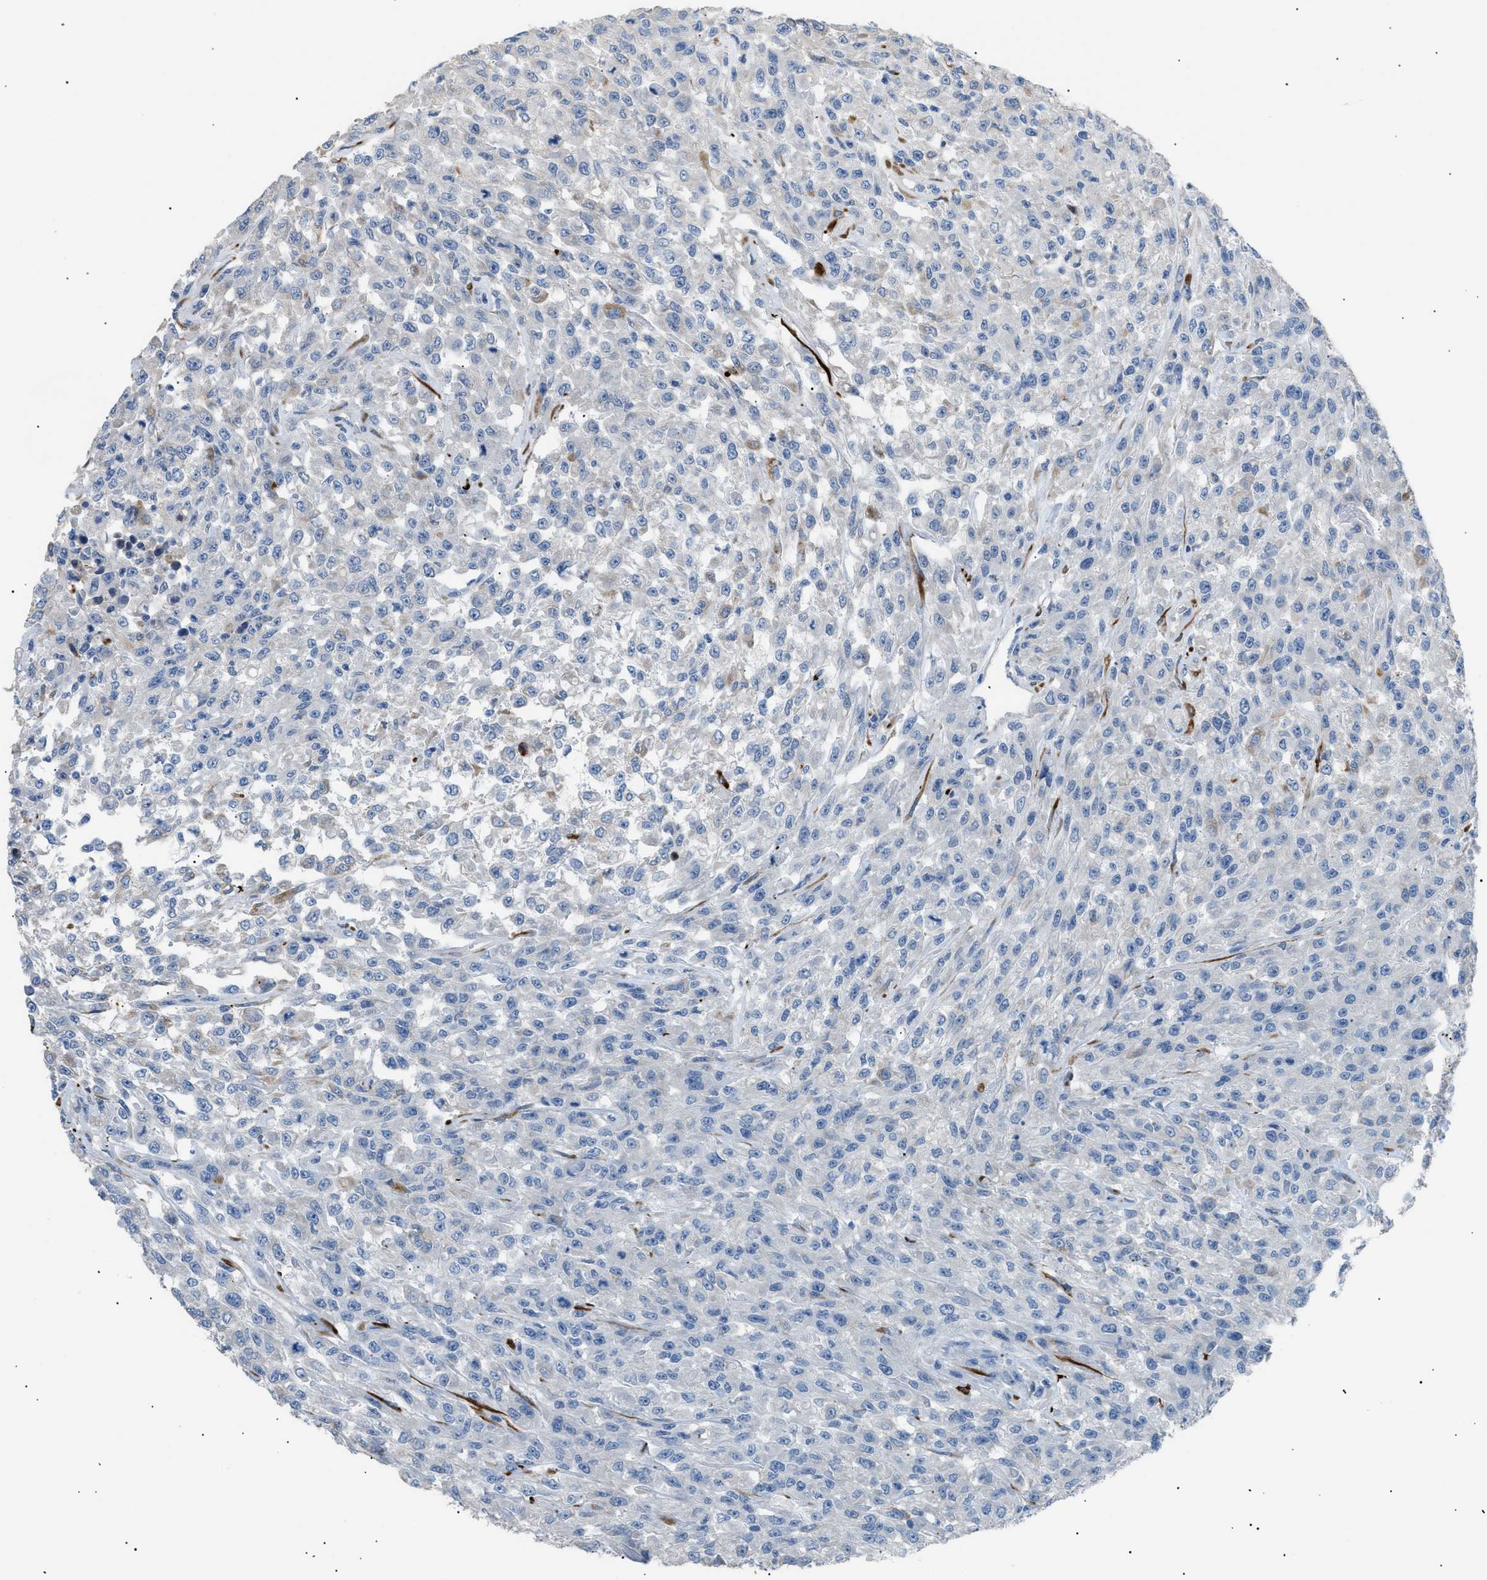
{"staining": {"intensity": "negative", "quantity": "none", "location": "none"}, "tissue": "urothelial cancer", "cell_type": "Tumor cells", "image_type": "cancer", "snomed": [{"axis": "morphology", "description": "Urothelial carcinoma, High grade"}, {"axis": "topography", "description": "Urinary bladder"}], "caption": "A high-resolution micrograph shows immunohistochemistry staining of high-grade urothelial carcinoma, which shows no significant staining in tumor cells.", "gene": "ICA1", "patient": {"sex": "male", "age": 46}}